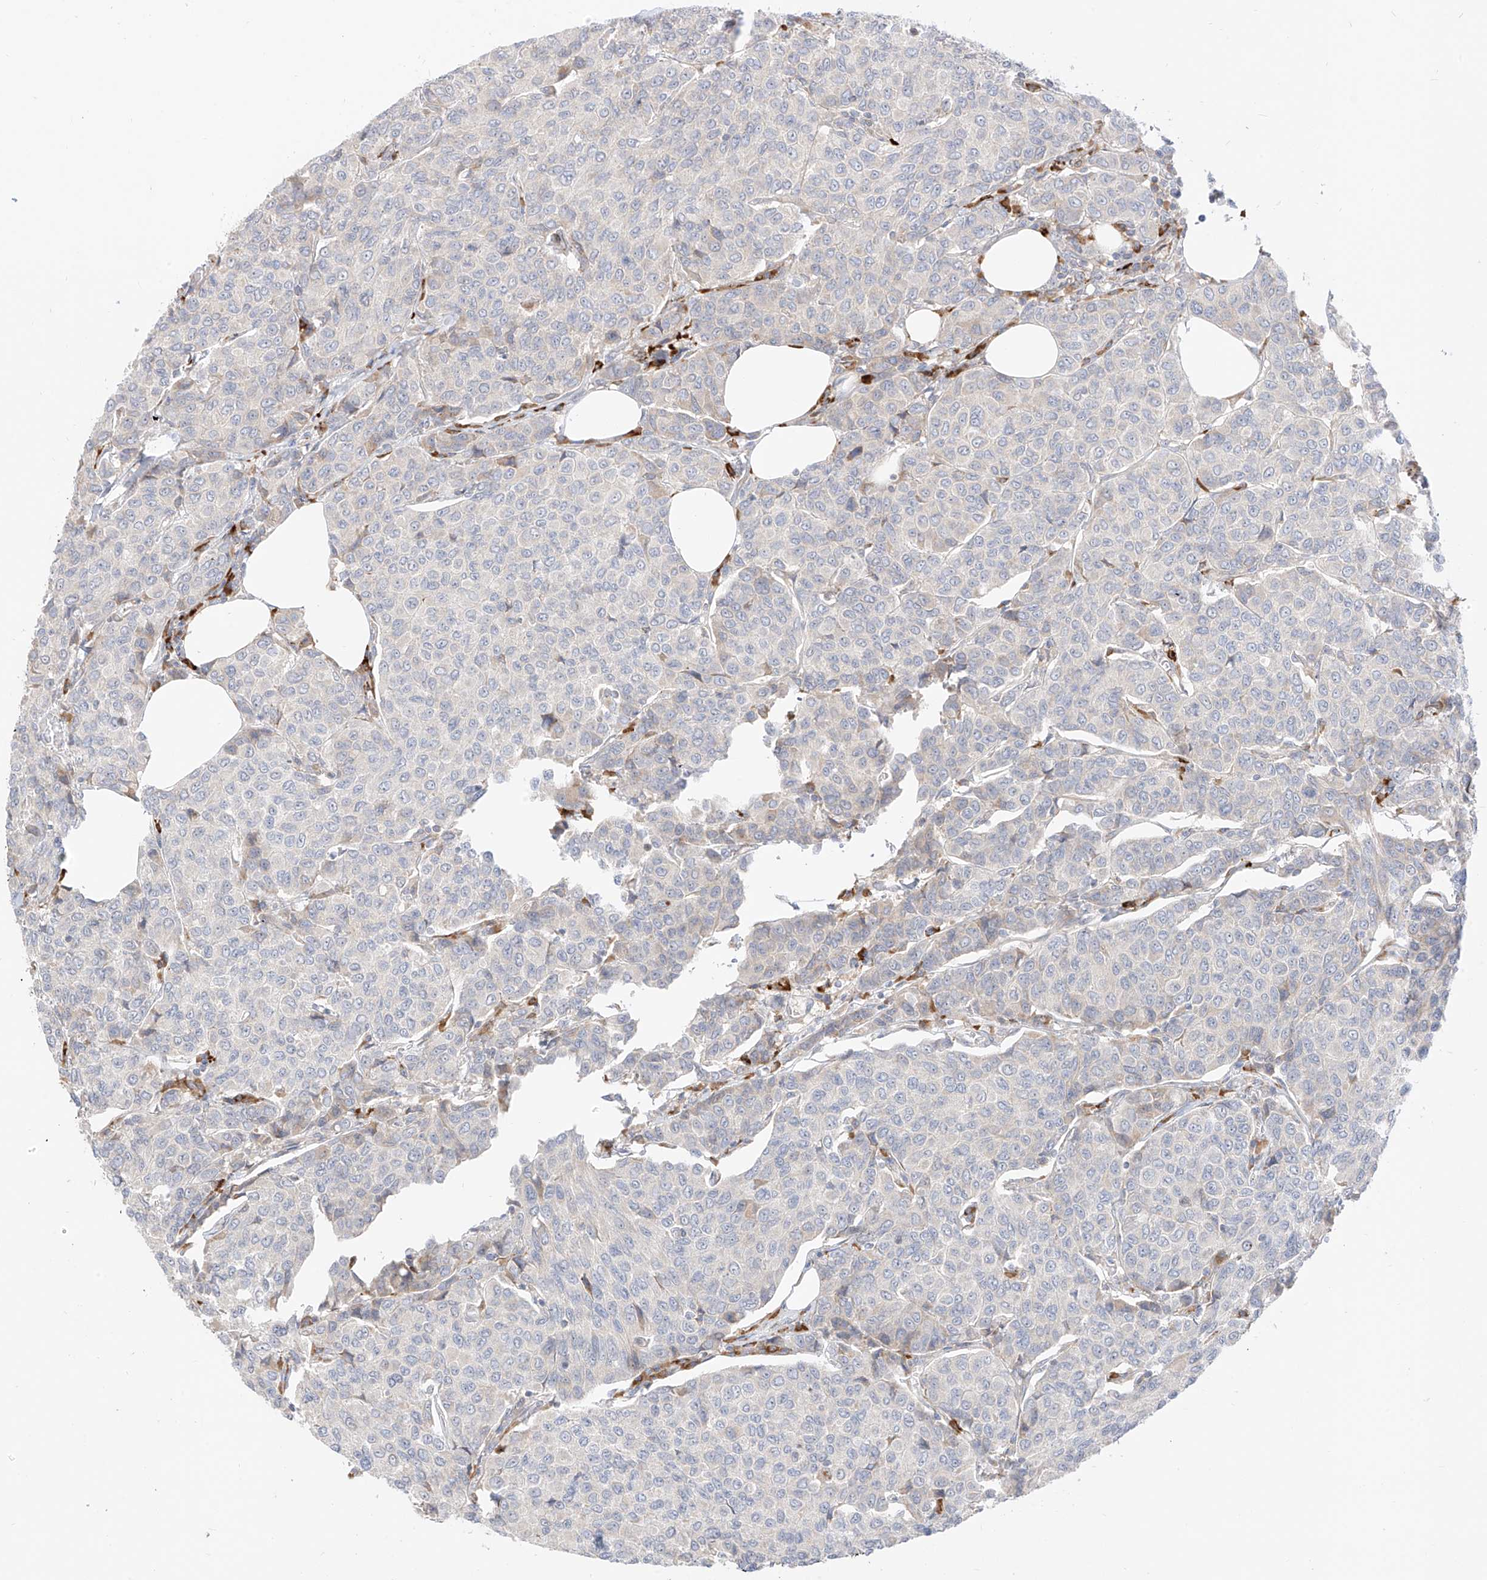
{"staining": {"intensity": "negative", "quantity": "none", "location": "none"}, "tissue": "breast cancer", "cell_type": "Tumor cells", "image_type": "cancer", "snomed": [{"axis": "morphology", "description": "Duct carcinoma"}, {"axis": "topography", "description": "Breast"}], "caption": "Tumor cells are negative for protein expression in human breast cancer (infiltrating ductal carcinoma).", "gene": "SYTL3", "patient": {"sex": "female", "age": 55}}